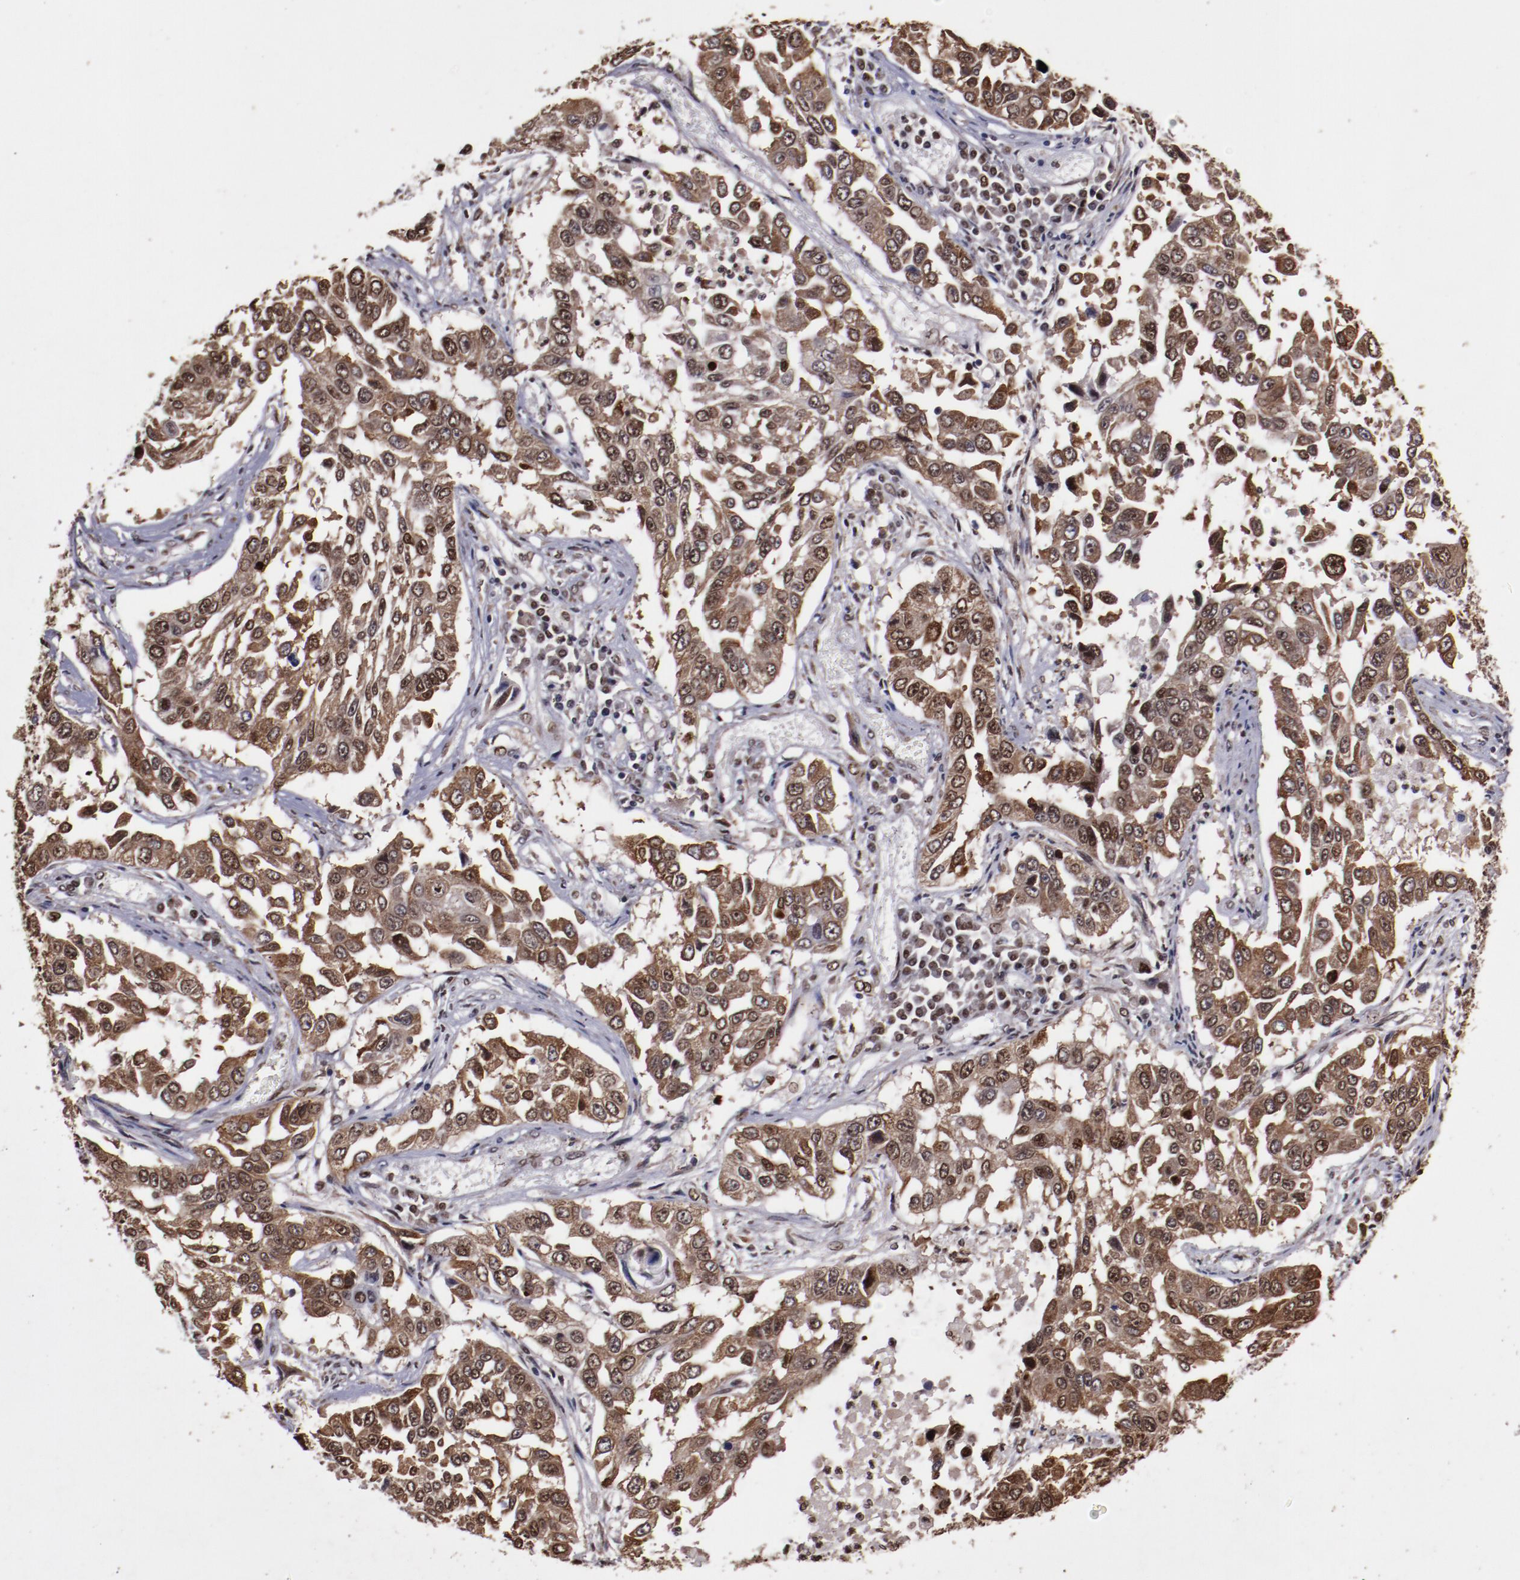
{"staining": {"intensity": "weak", "quantity": ">75%", "location": "cytoplasmic/membranous,nuclear"}, "tissue": "lung cancer", "cell_type": "Tumor cells", "image_type": "cancer", "snomed": [{"axis": "morphology", "description": "Squamous cell carcinoma, NOS"}, {"axis": "topography", "description": "Lung"}], "caption": "Tumor cells reveal low levels of weak cytoplasmic/membranous and nuclear positivity in about >75% of cells in lung cancer (squamous cell carcinoma).", "gene": "APEX1", "patient": {"sex": "male", "age": 71}}